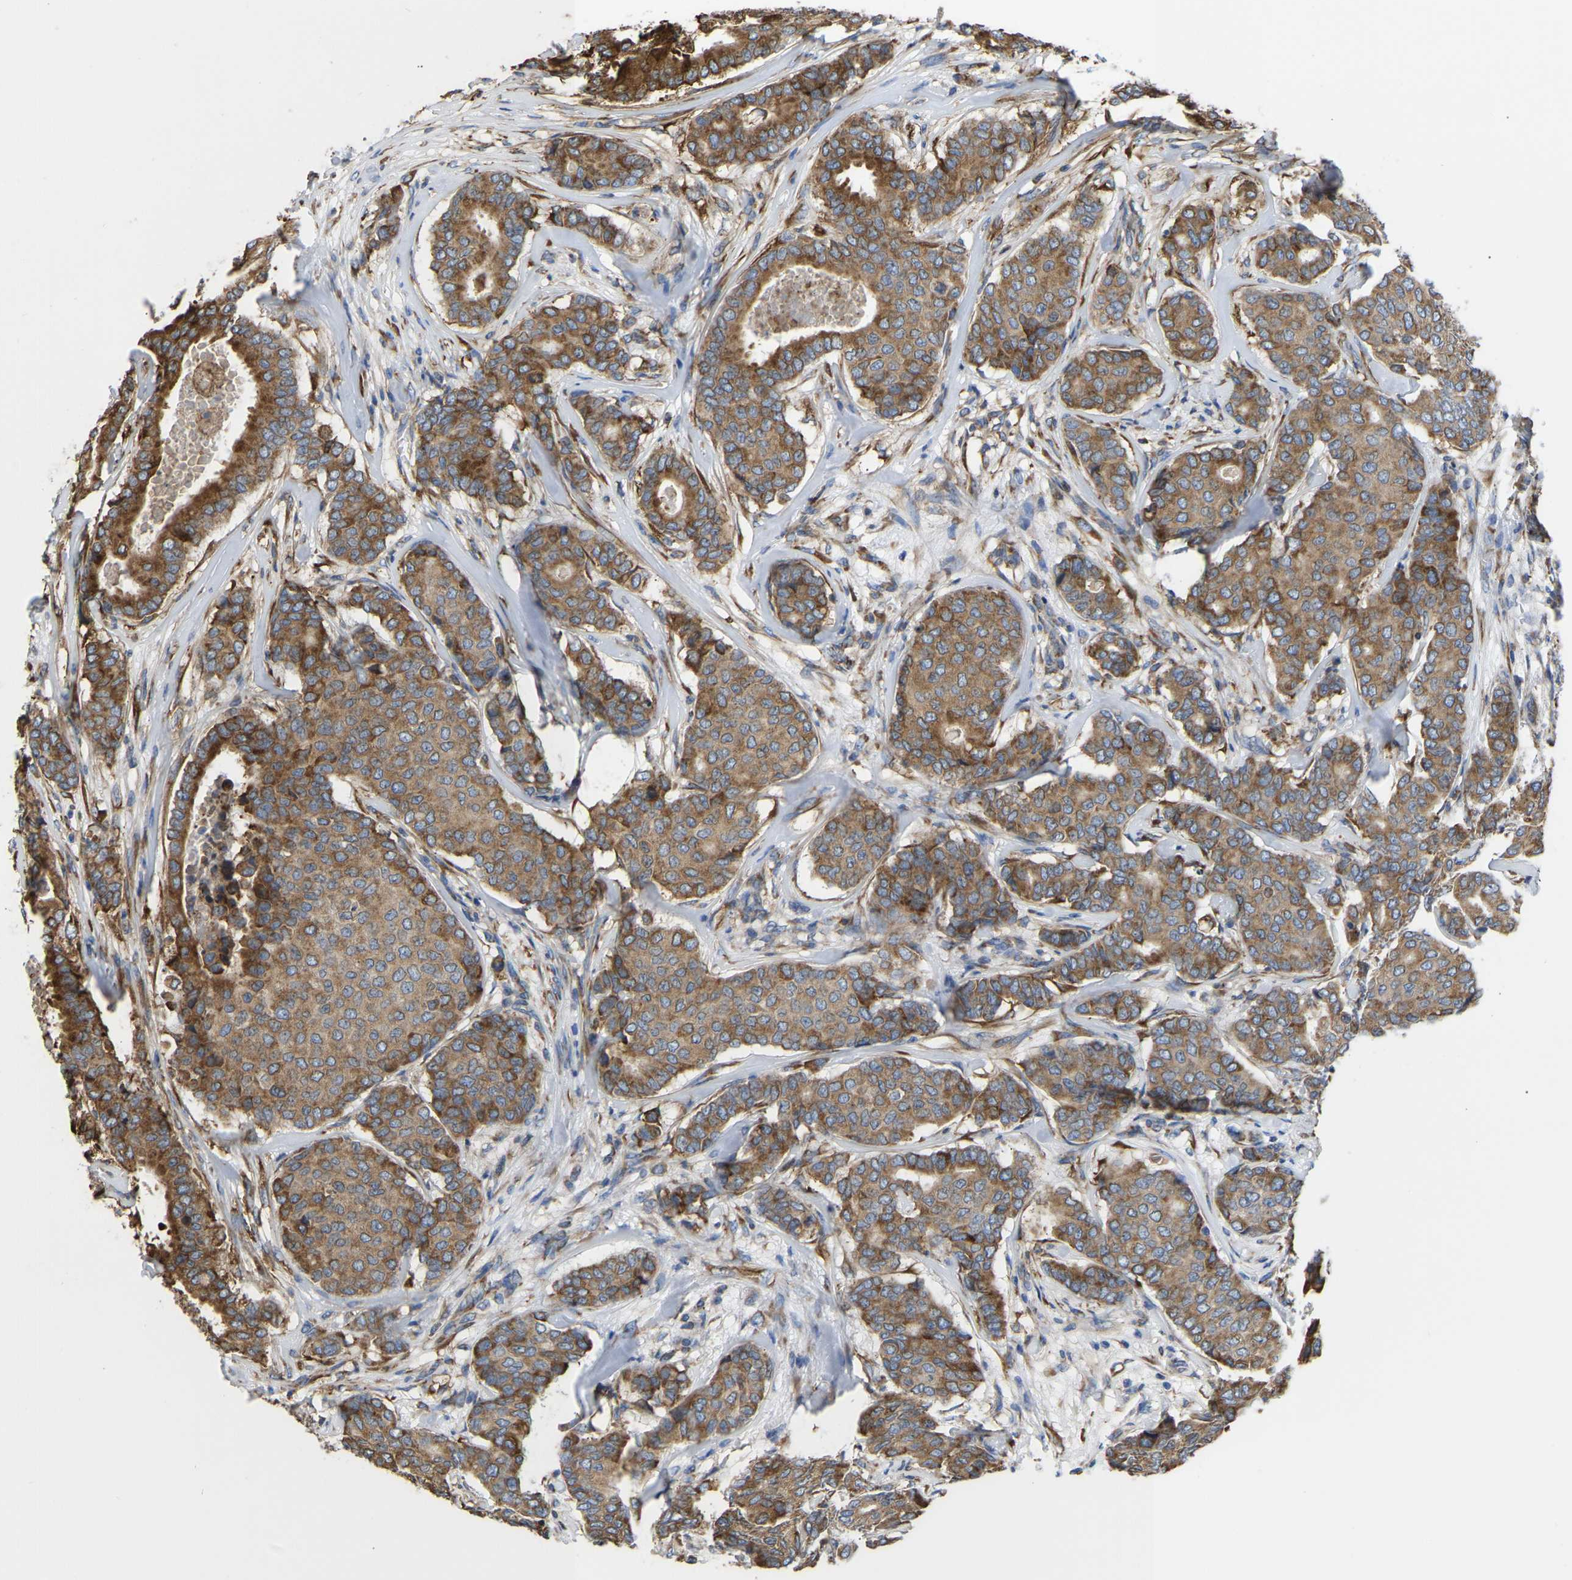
{"staining": {"intensity": "moderate", "quantity": ">75%", "location": "cytoplasmic/membranous"}, "tissue": "breast cancer", "cell_type": "Tumor cells", "image_type": "cancer", "snomed": [{"axis": "morphology", "description": "Duct carcinoma"}, {"axis": "topography", "description": "Breast"}], "caption": "A histopathology image of human breast intraductal carcinoma stained for a protein displays moderate cytoplasmic/membranous brown staining in tumor cells. The protein is shown in brown color, while the nuclei are stained blue.", "gene": "P4HB", "patient": {"sex": "female", "age": 75}}